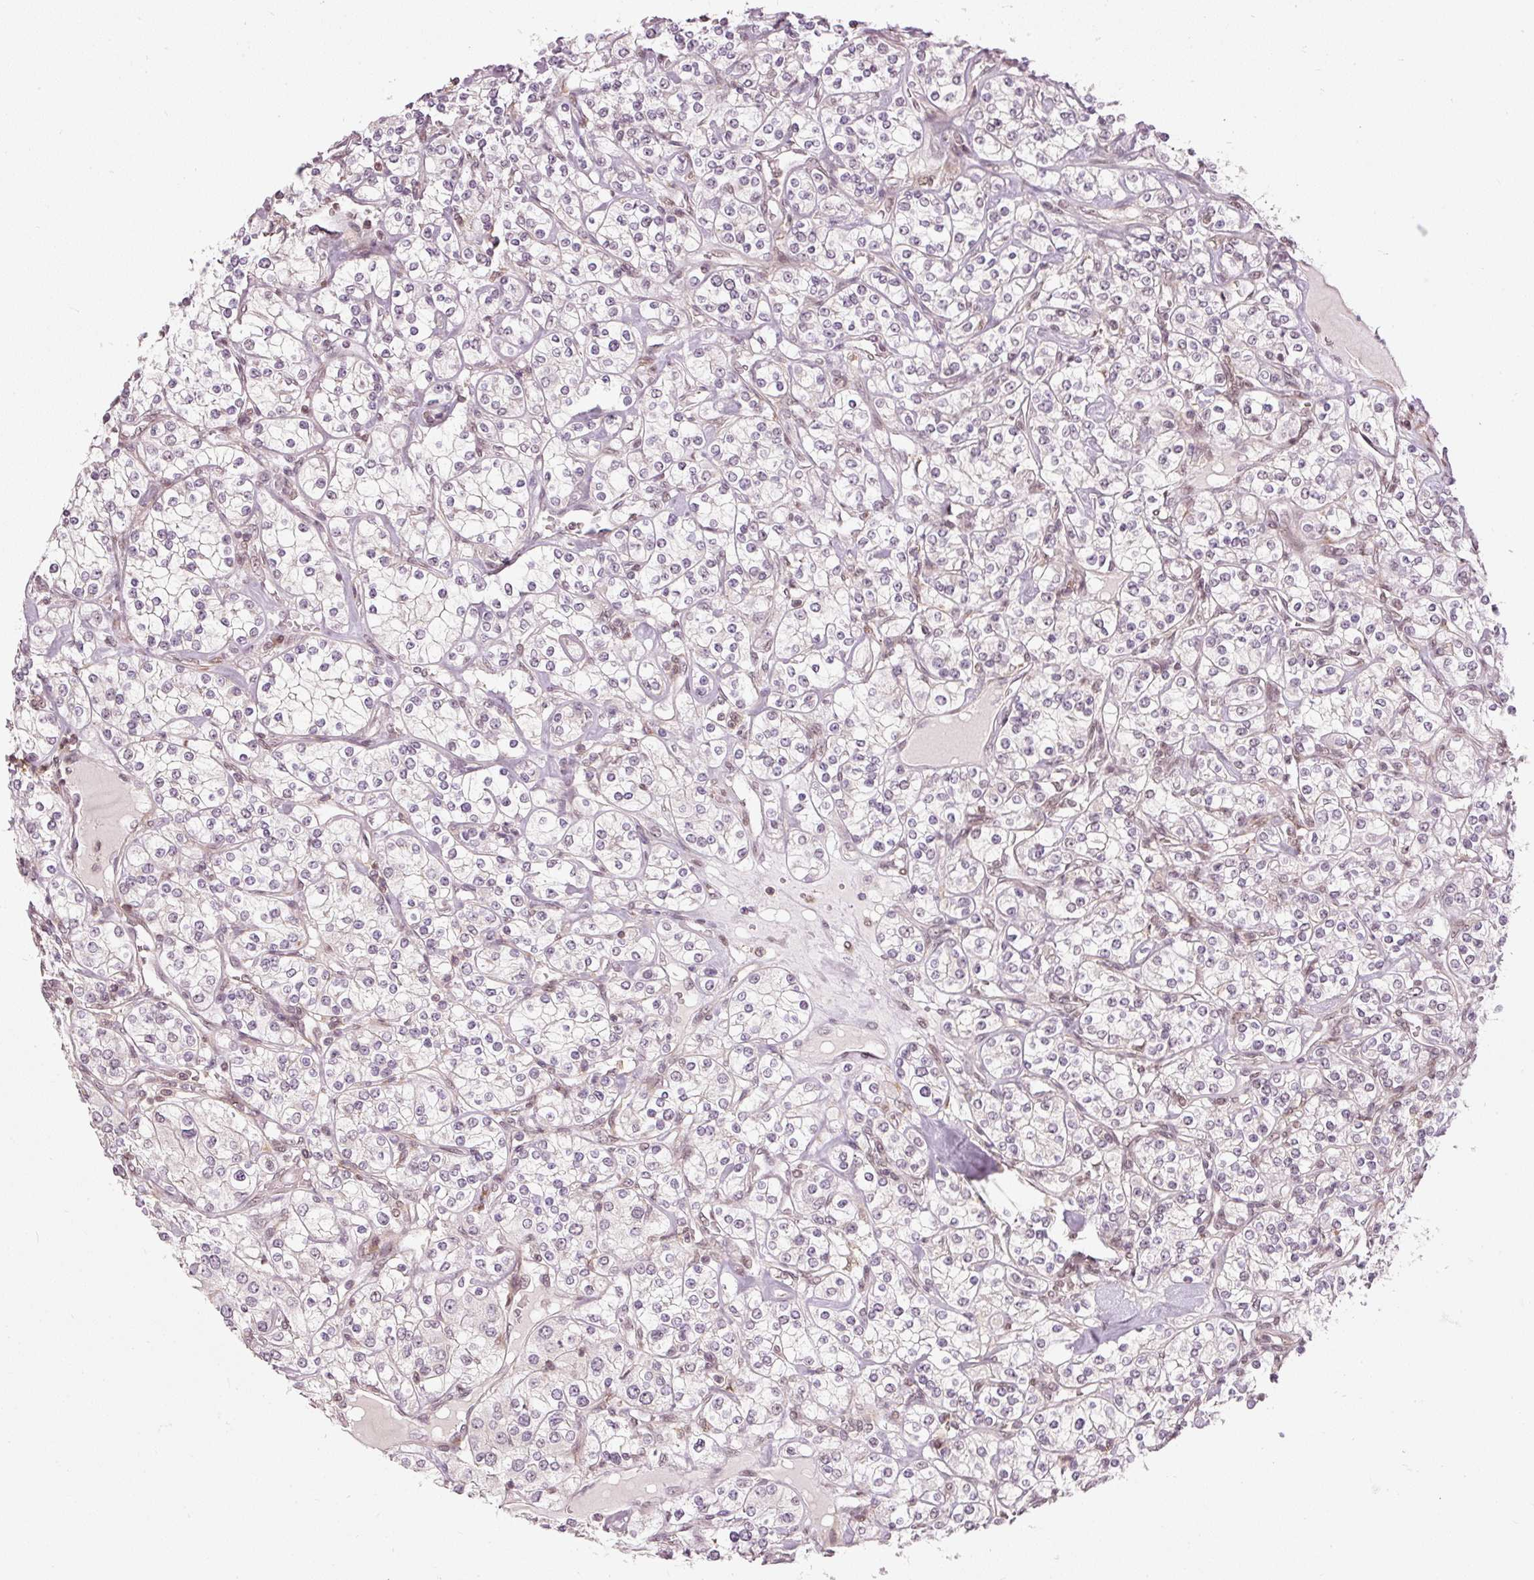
{"staining": {"intensity": "negative", "quantity": "none", "location": "none"}, "tissue": "renal cancer", "cell_type": "Tumor cells", "image_type": "cancer", "snomed": [{"axis": "morphology", "description": "Adenocarcinoma, NOS"}, {"axis": "topography", "description": "Kidney"}], "caption": "This is an immunohistochemistry (IHC) micrograph of human adenocarcinoma (renal). There is no staining in tumor cells.", "gene": "THOC6", "patient": {"sex": "male", "age": 77}}